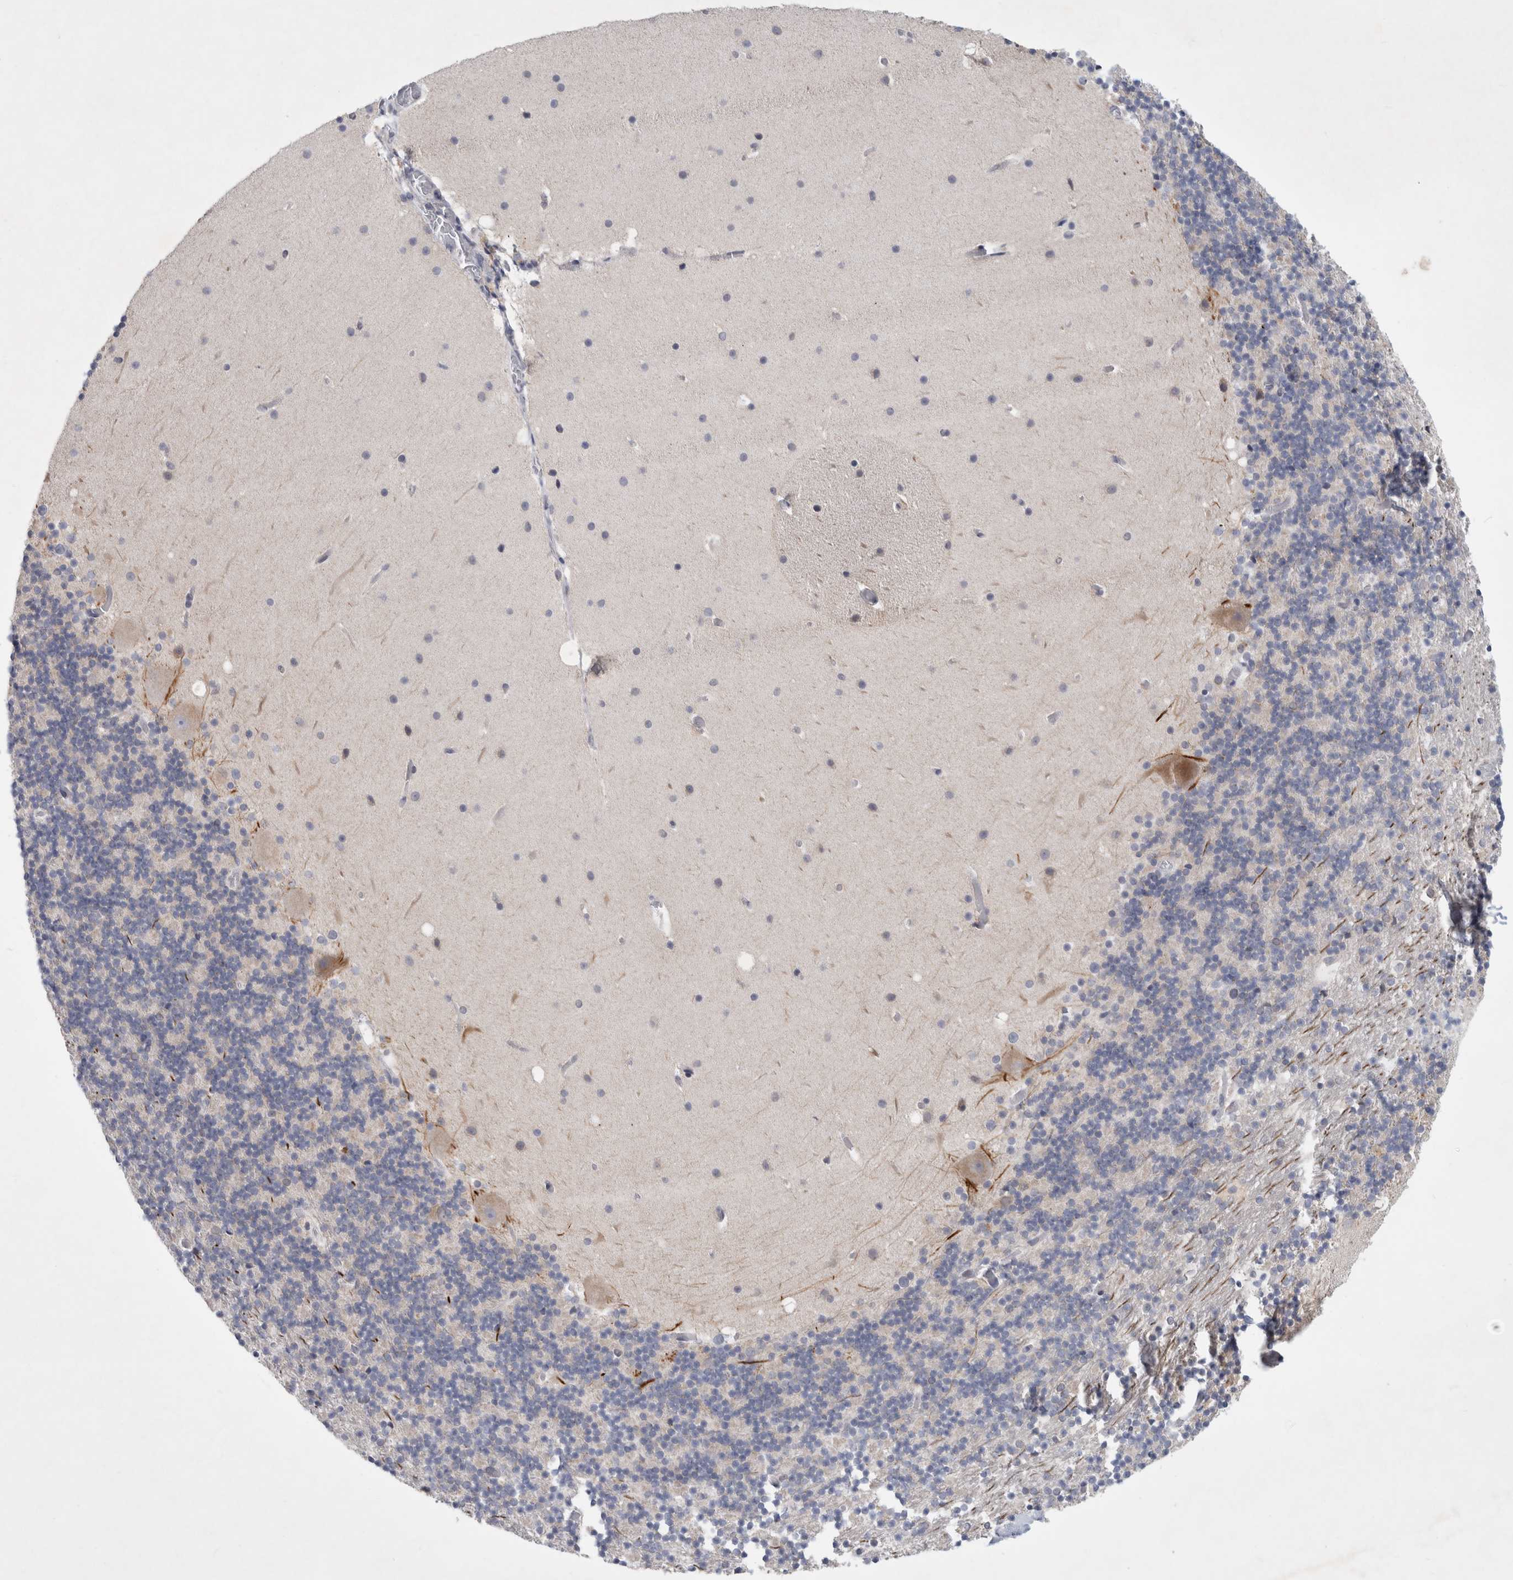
{"staining": {"intensity": "negative", "quantity": "none", "location": "none"}, "tissue": "cerebellum", "cell_type": "Cells in granular layer", "image_type": "normal", "snomed": [{"axis": "morphology", "description": "Normal tissue, NOS"}, {"axis": "topography", "description": "Cerebellum"}], "caption": "Immunohistochemistry (IHC) of normal cerebellum displays no staining in cells in granular layer. Brightfield microscopy of immunohistochemistry stained with DAB (brown) and hematoxylin (blue), captured at high magnification.", "gene": "NIPA1", "patient": {"sex": "male", "age": 57}}